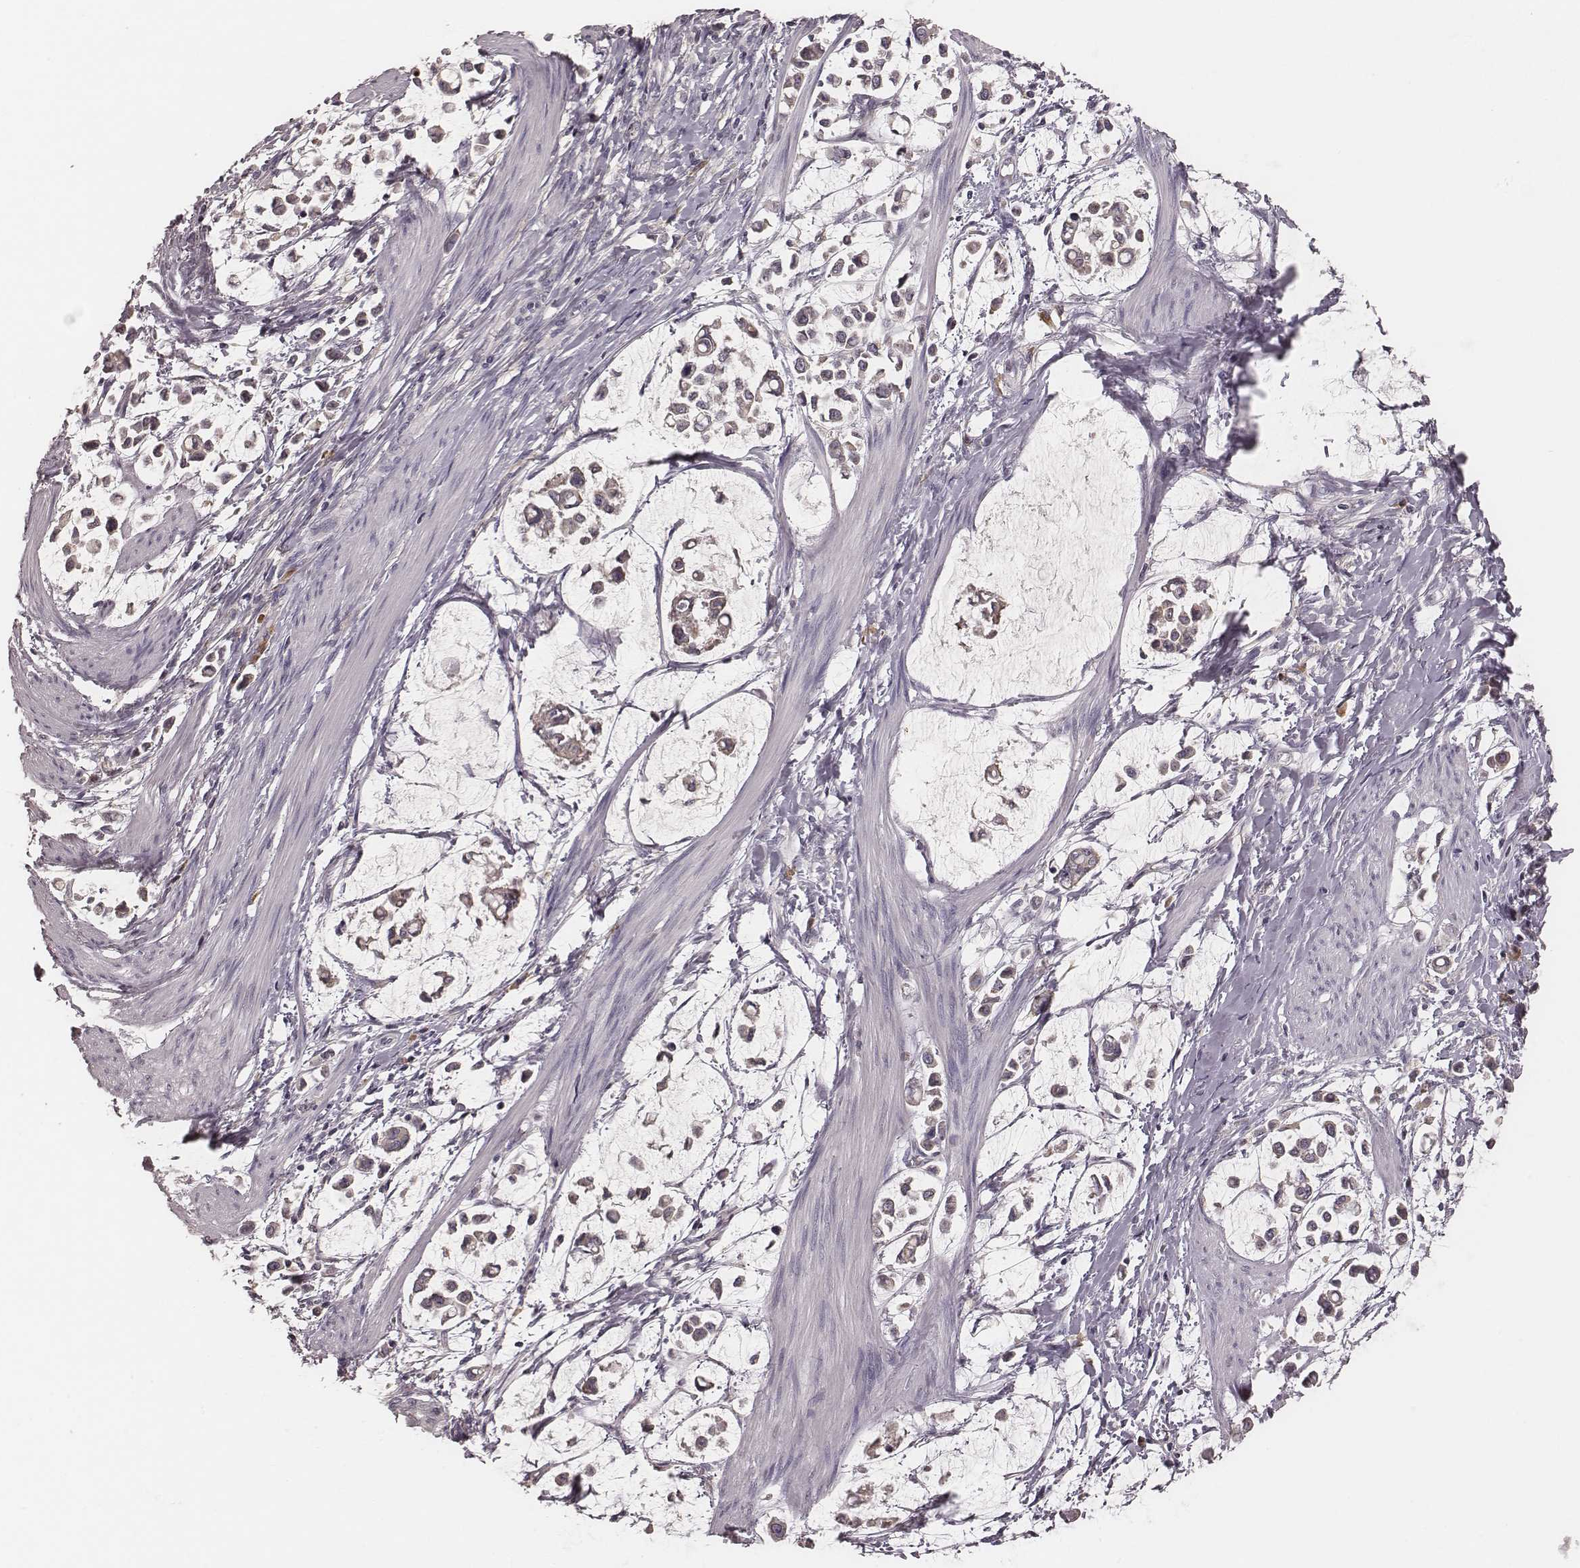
{"staining": {"intensity": "moderate", "quantity": "<25%", "location": "cytoplasmic/membranous"}, "tissue": "stomach cancer", "cell_type": "Tumor cells", "image_type": "cancer", "snomed": [{"axis": "morphology", "description": "Adenocarcinoma, NOS"}, {"axis": "topography", "description": "Stomach"}], "caption": "Immunohistochemistry (IHC) (DAB) staining of stomach adenocarcinoma demonstrates moderate cytoplasmic/membranous protein staining in about <25% of tumor cells.", "gene": "P2RX5", "patient": {"sex": "male", "age": 82}}